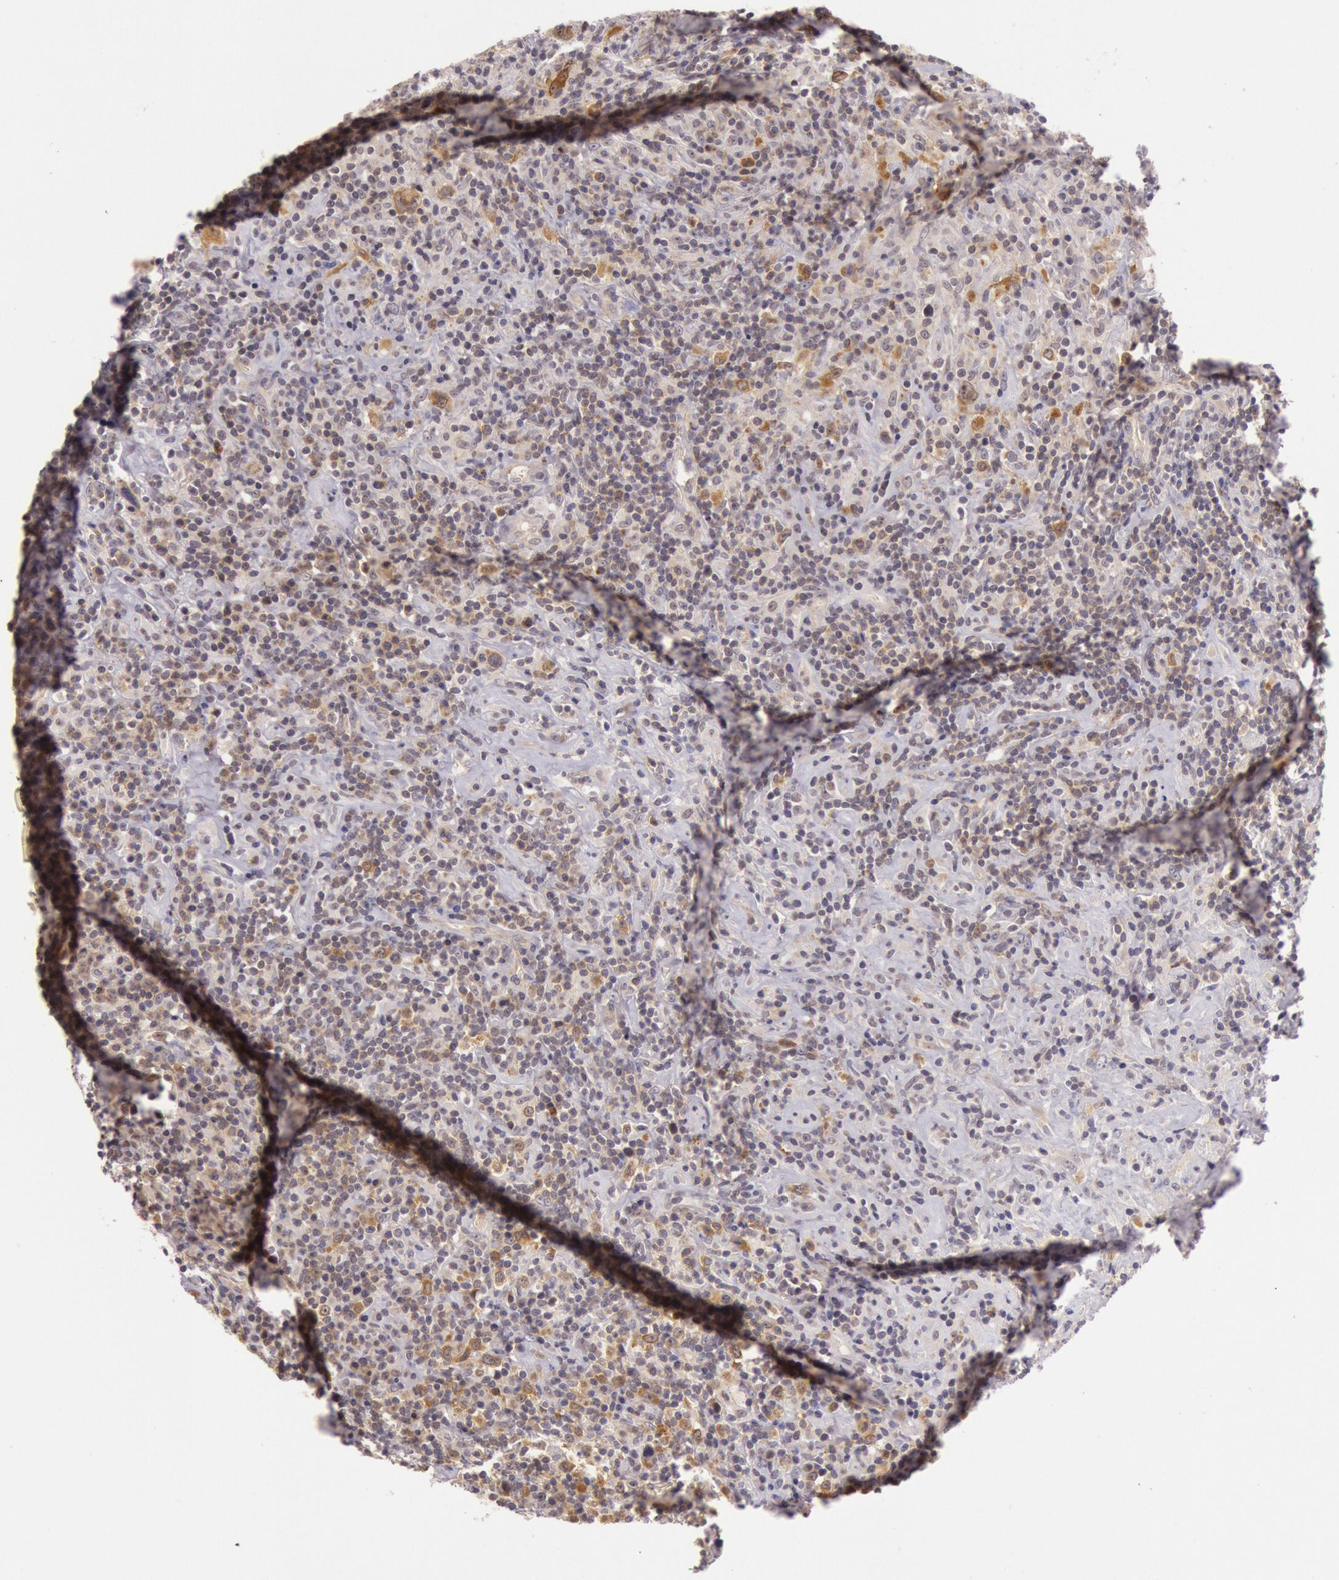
{"staining": {"intensity": "moderate", "quantity": ">75%", "location": "cytoplasmic/membranous"}, "tissue": "lymphoma", "cell_type": "Tumor cells", "image_type": "cancer", "snomed": [{"axis": "morphology", "description": "Hodgkin's disease, NOS"}, {"axis": "topography", "description": "Lymph node"}], "caption": "Protein expression analysis of Hodgkin's disease exhibits moderate cytoplasmic/membranous staining in about >75% of tumor cells.", "gene": "CDK16", "patient": {"sex": "male", "age": 46}}